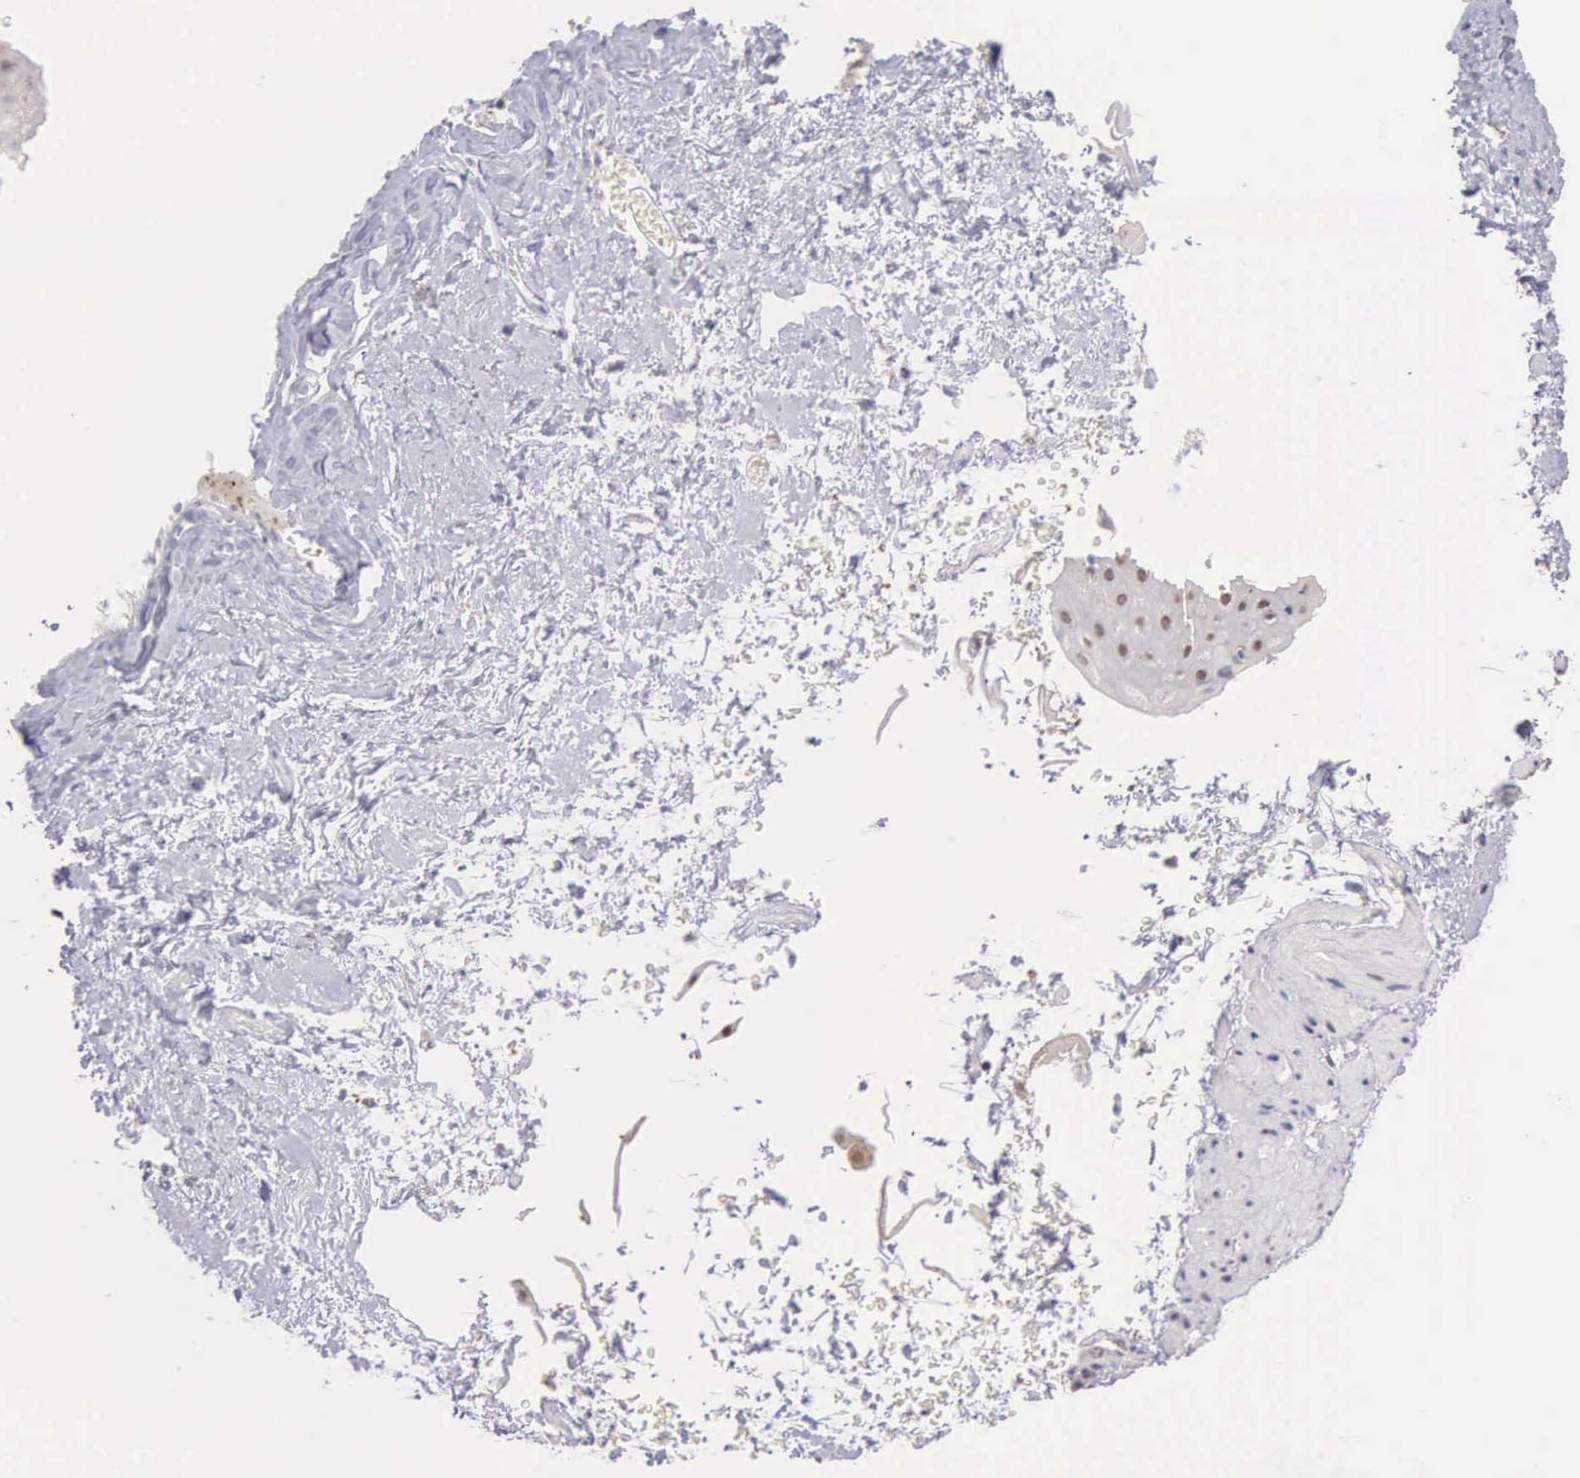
{"staining": {"intensity": "weak", "quantity": "25%-75%", "location": "nuclear"}, "tissue": "esophagus", "cell_type": "Squamous epithelial cells", "image_type": "normal", "snomed": [{"axis": "morphology", "description": "Normal tissue, NOS"}, {"axis": "topography", "description": "Esophagus"}], "caption": "A high-resolution image shows immunohistochemistry staining of unremarkable esophagus, which demonstrates weak nuclear positivity in approximately 25%-75% of squamous epithelial cells.", "gene": "HMGXB4", "patient": {"sex": "female", "age": 61}}